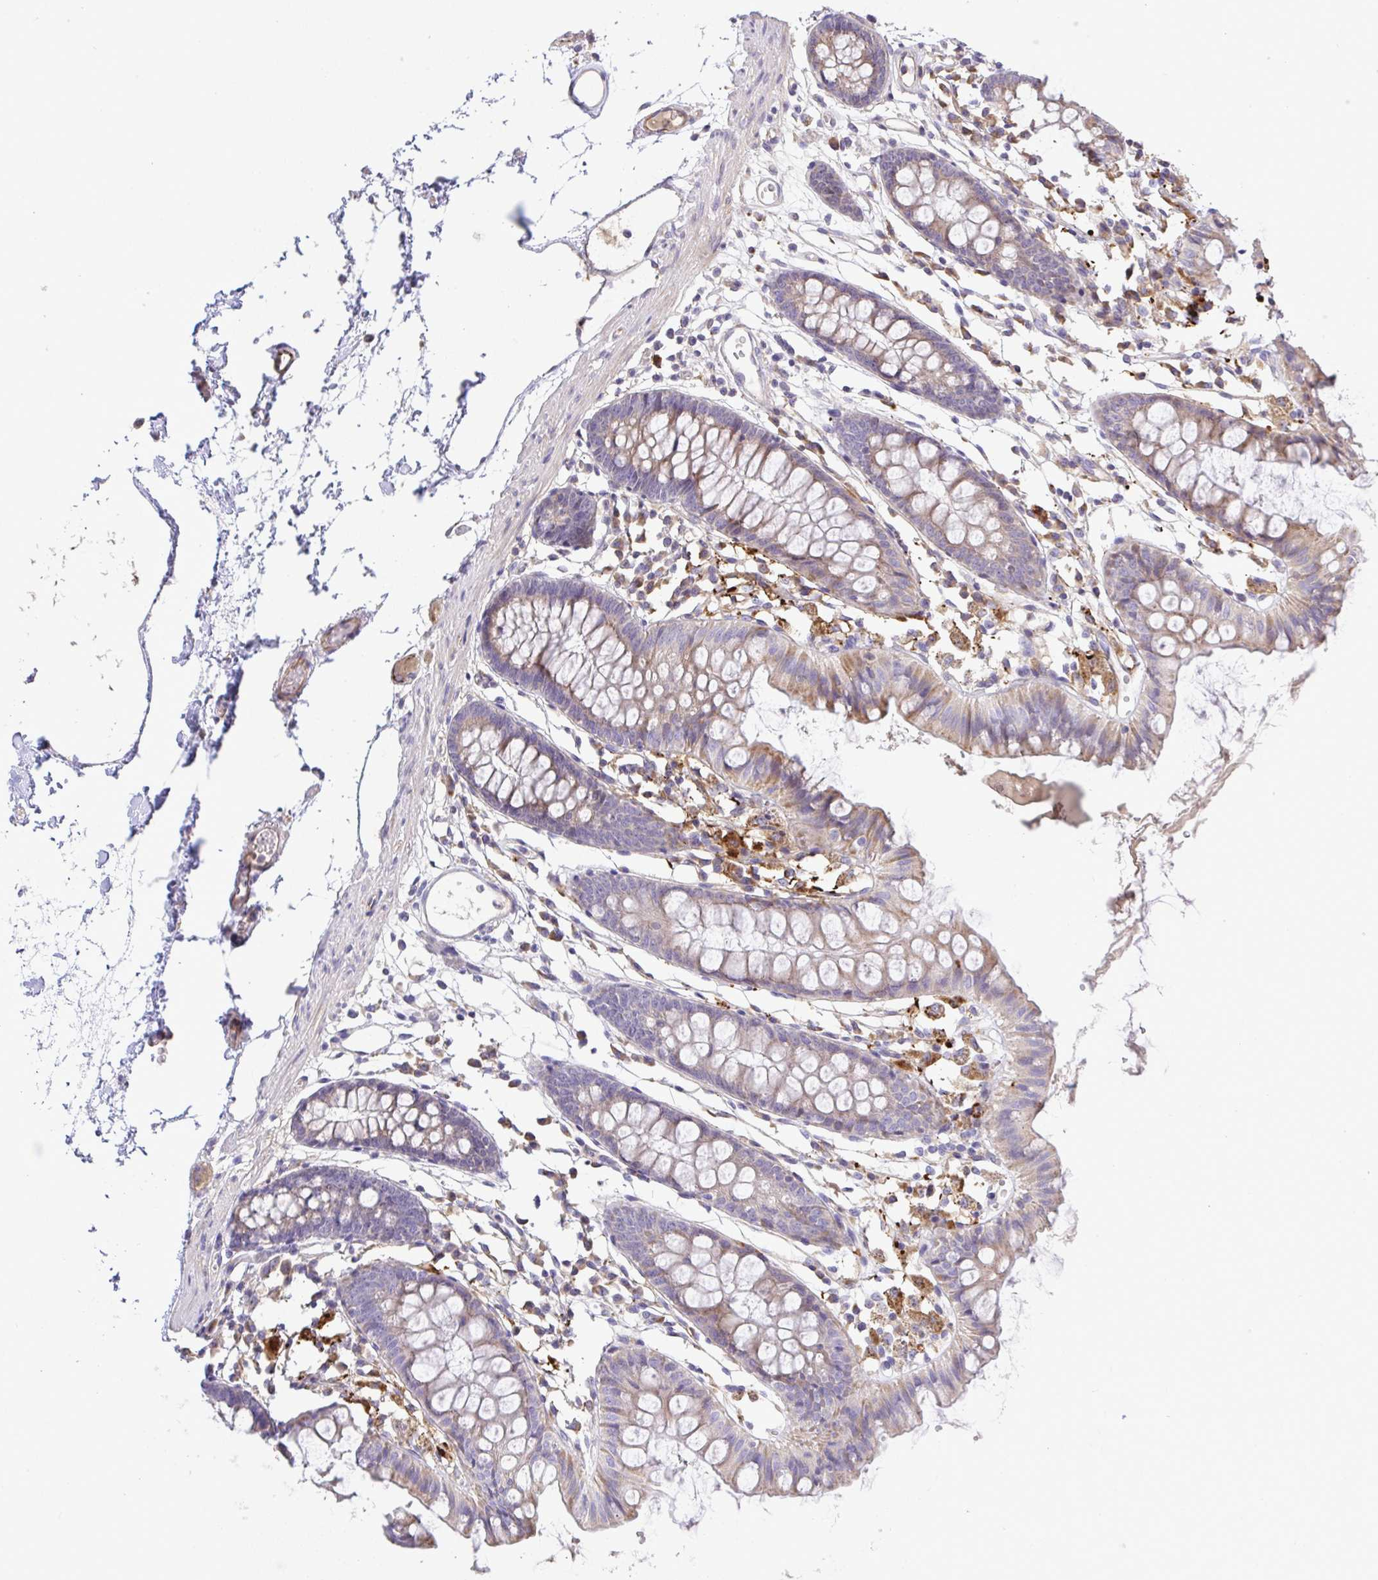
{"staining": {"intensity": "negative", "quantity": "none", "location": "none"}, "tissue": "colon", "cell_type": "Endothelial cells", "image_type": "normal", "snomed": [{"axis": "morphology", "description": "Normal tissue, NOS"}, {"axis": "topography", "description": "Colon"}], "caption": "DAB immunohistochemical staining of benign human colon shows no significant expression in endothelial cells.", "gene": "GRID2", "patient": {"sex": "female", "age": 84}}